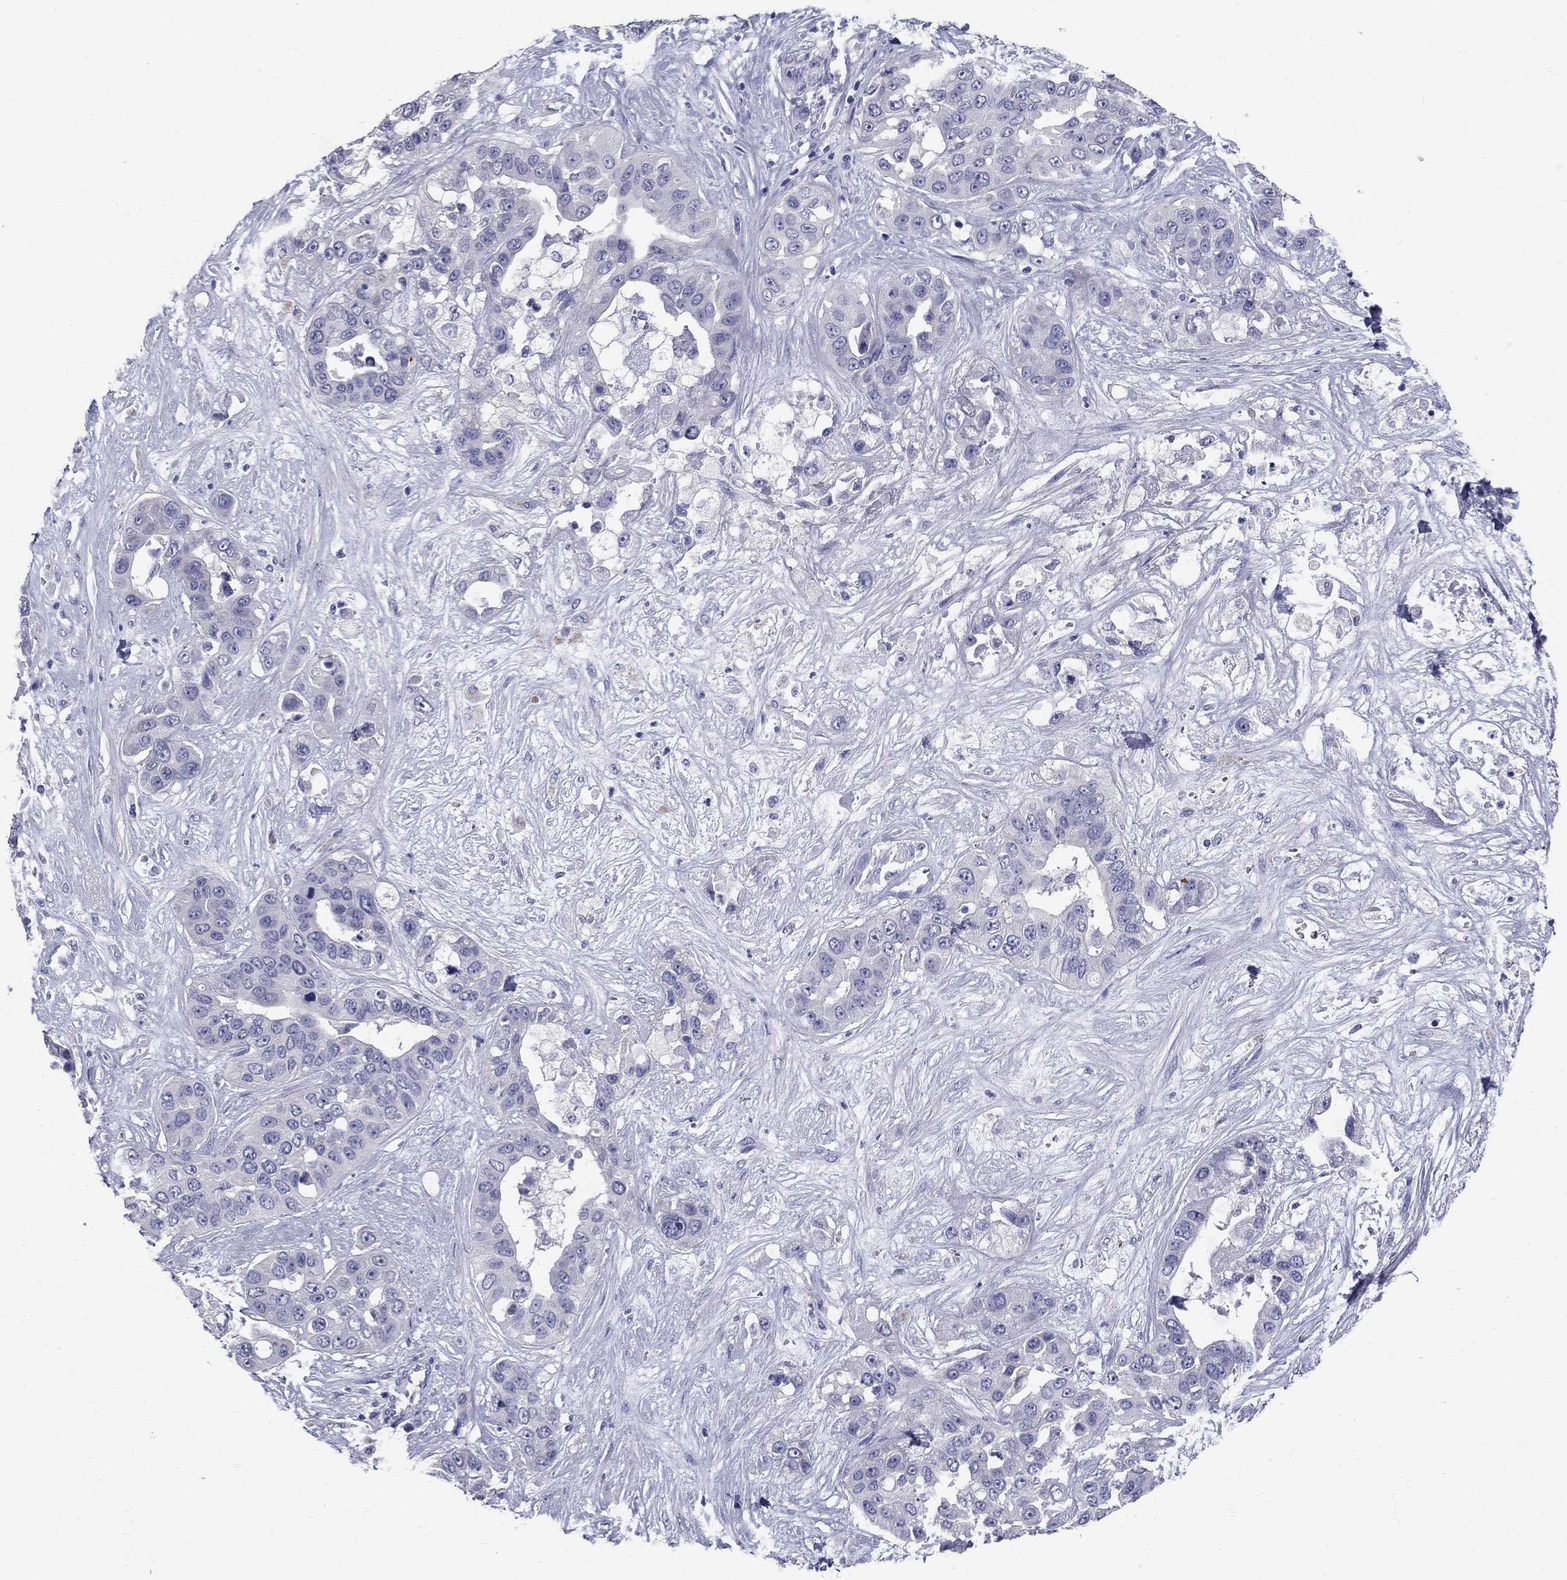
{"staining": {"intensity": "negative", "quantity": "none", "location": "none"}, "tissue": "liver cancer", "cell_type": "Tumor cells", "image_type": "cancer", "snomed": [{"axis": "morphology", "description": "Cholangiocarcinoma"}, {"axis": "topography", "description": "Liver"}], "caption": "IHC photomicrograph of liver cancer (cholangiocarcinoma) stained for a protein (brown), which shows no staining in tumor cells.", "gene": "TP53TG5", "patient": {"sex": "female", "age": 52}}